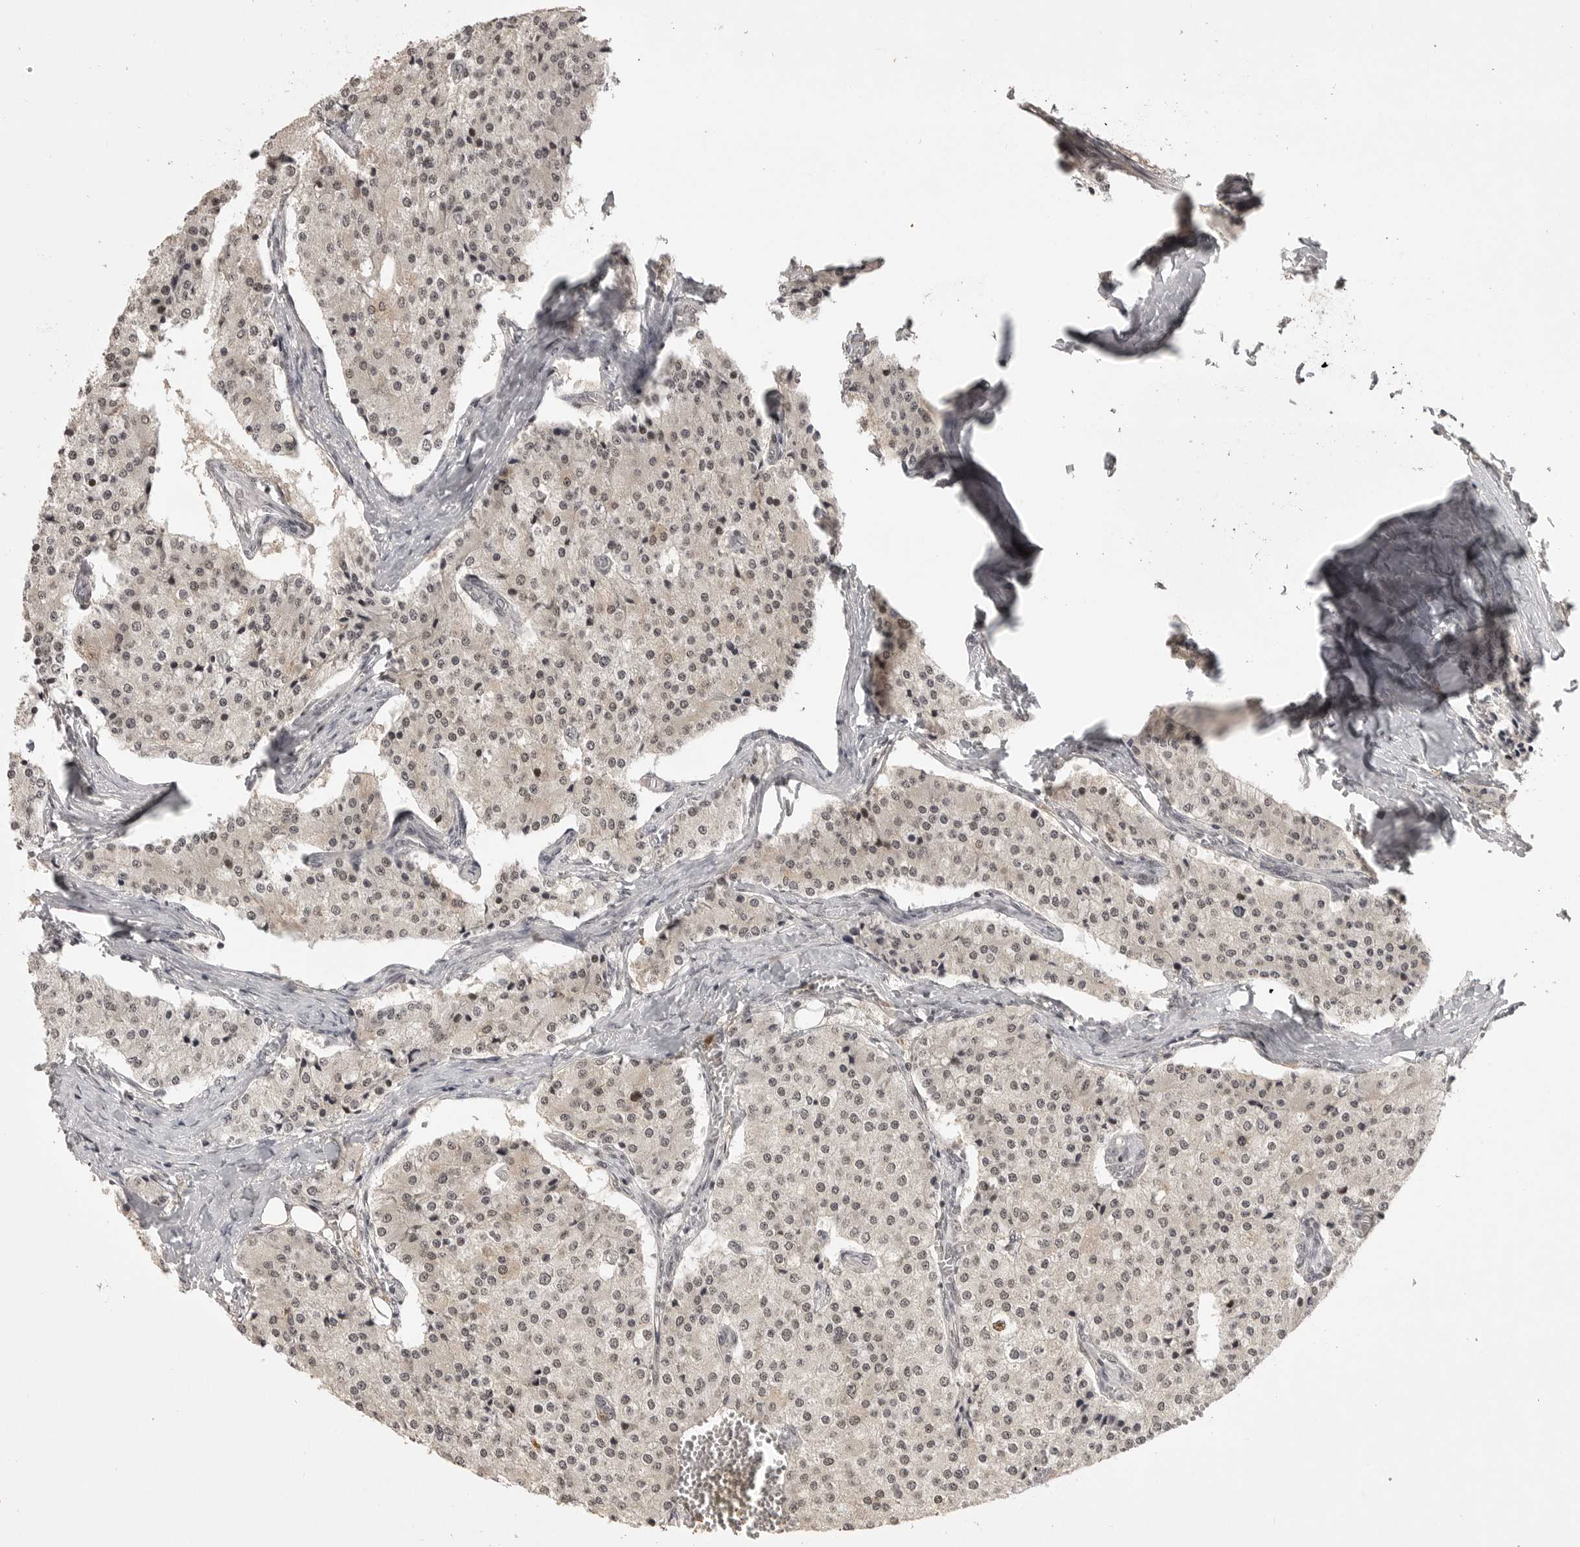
{"staining": {"intensity": "weak", "quantity": "25%-75%", "location": "nuclear"}, "tissue": "carcinoid", "cell_type": "Tumor cells", "image_type": "cancer", "snomed": [{"axis": "morphology", "description": "Carcinoid, malignant, NOS"}, {"axis": "topography", "description": "Colon"}], "caption": "A histopathology image of carcinoid stained for a protein reveals weak nuclear brown staining in tumor cells.", "gene": "PEG3", "patient": {"sex": "female", "age": 52}}